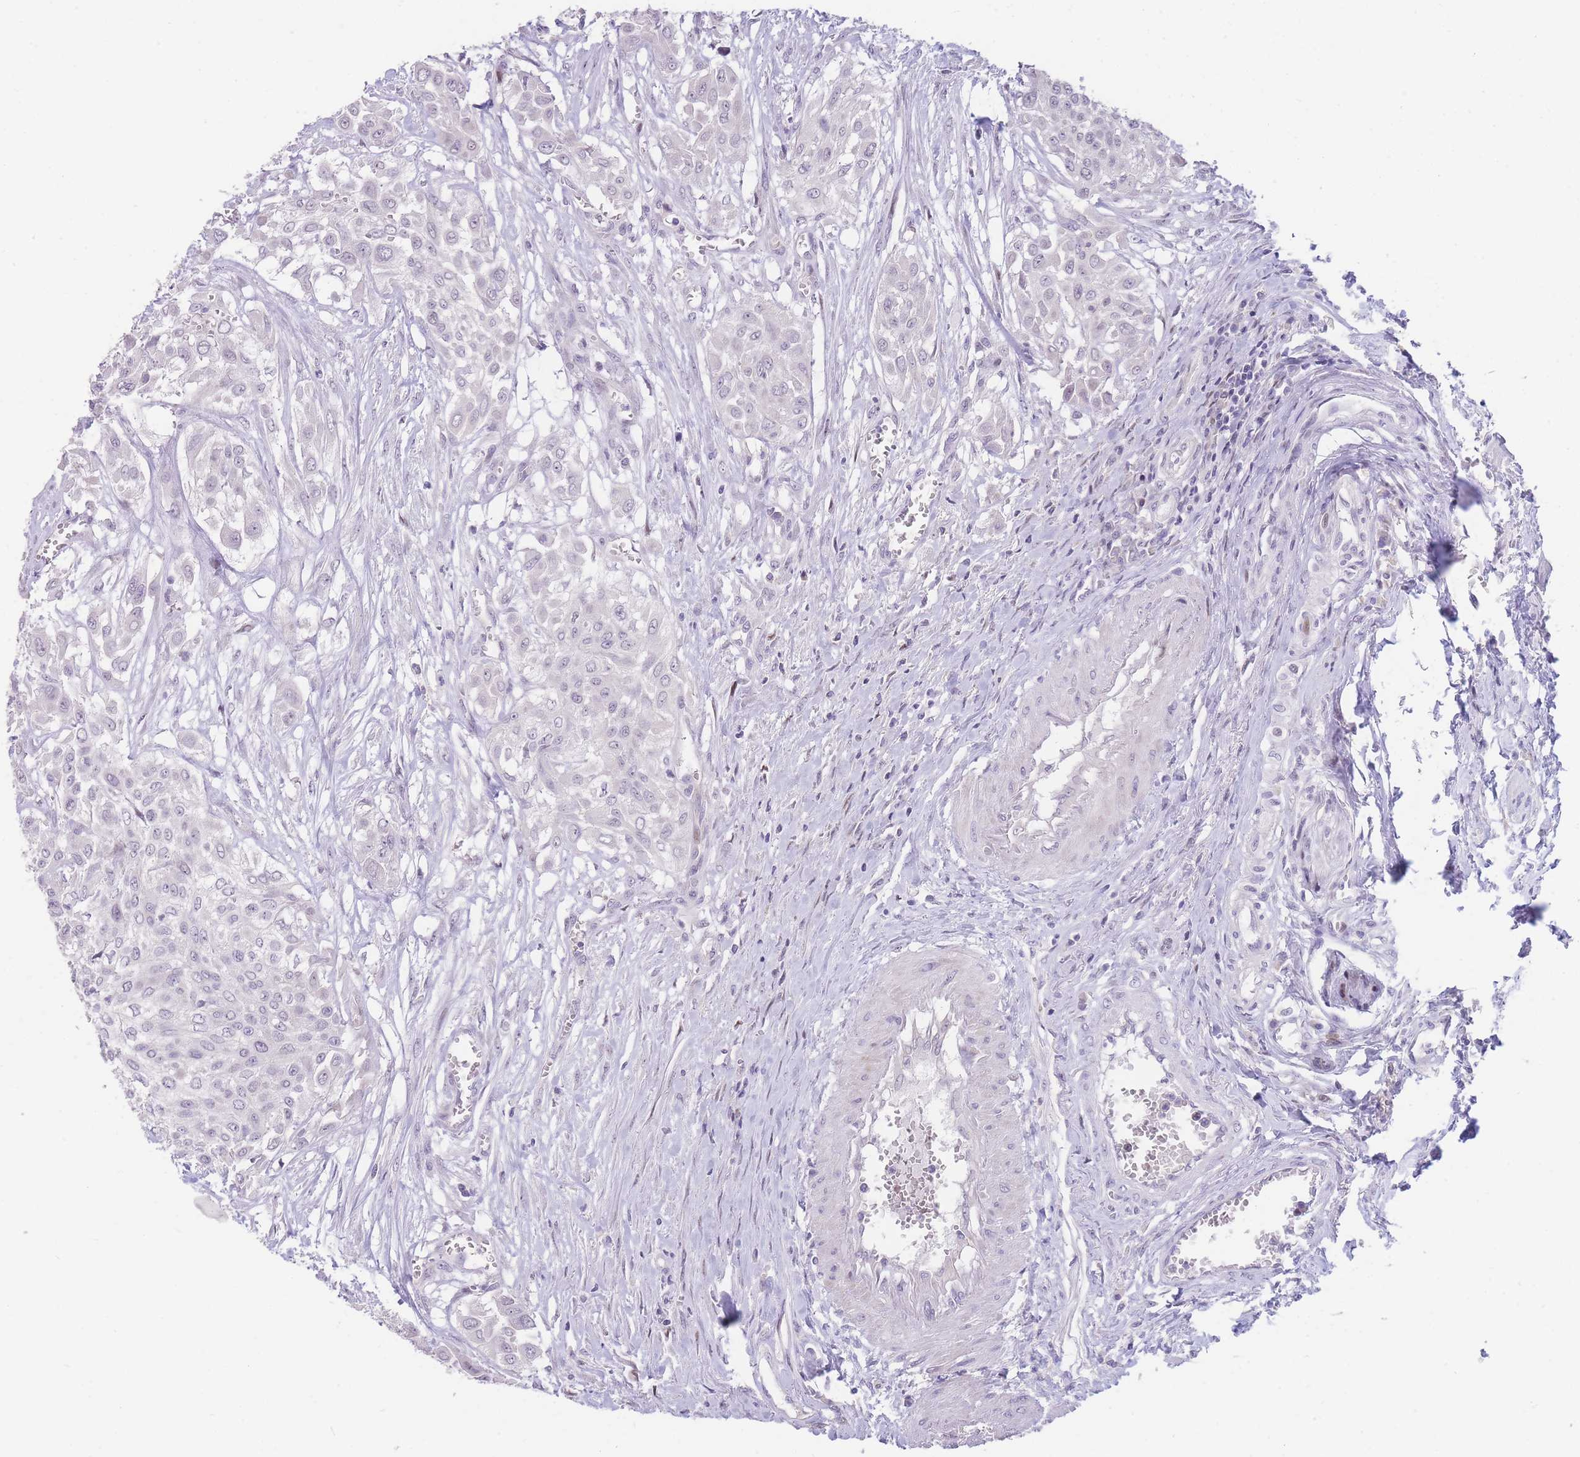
{"staining": {"intensity": "negative", "quantity": "none", "location": "none"}, "tissue": "urothelial cancer", "cell_type": "Tumor cells", "image_type": "cancer", "snomed": [{"axis": "morphology", "description": "Urothelial carcinoma, High grade"}, {"axis": "topography", "description": "Urinary bladder"}], "caption": "The photomicrograph shows no staining of tumor cells in urothelial carcinoma (high-grade).", "gene": "SHCBP1", "patient": {"sex": "male", "age": 57}}